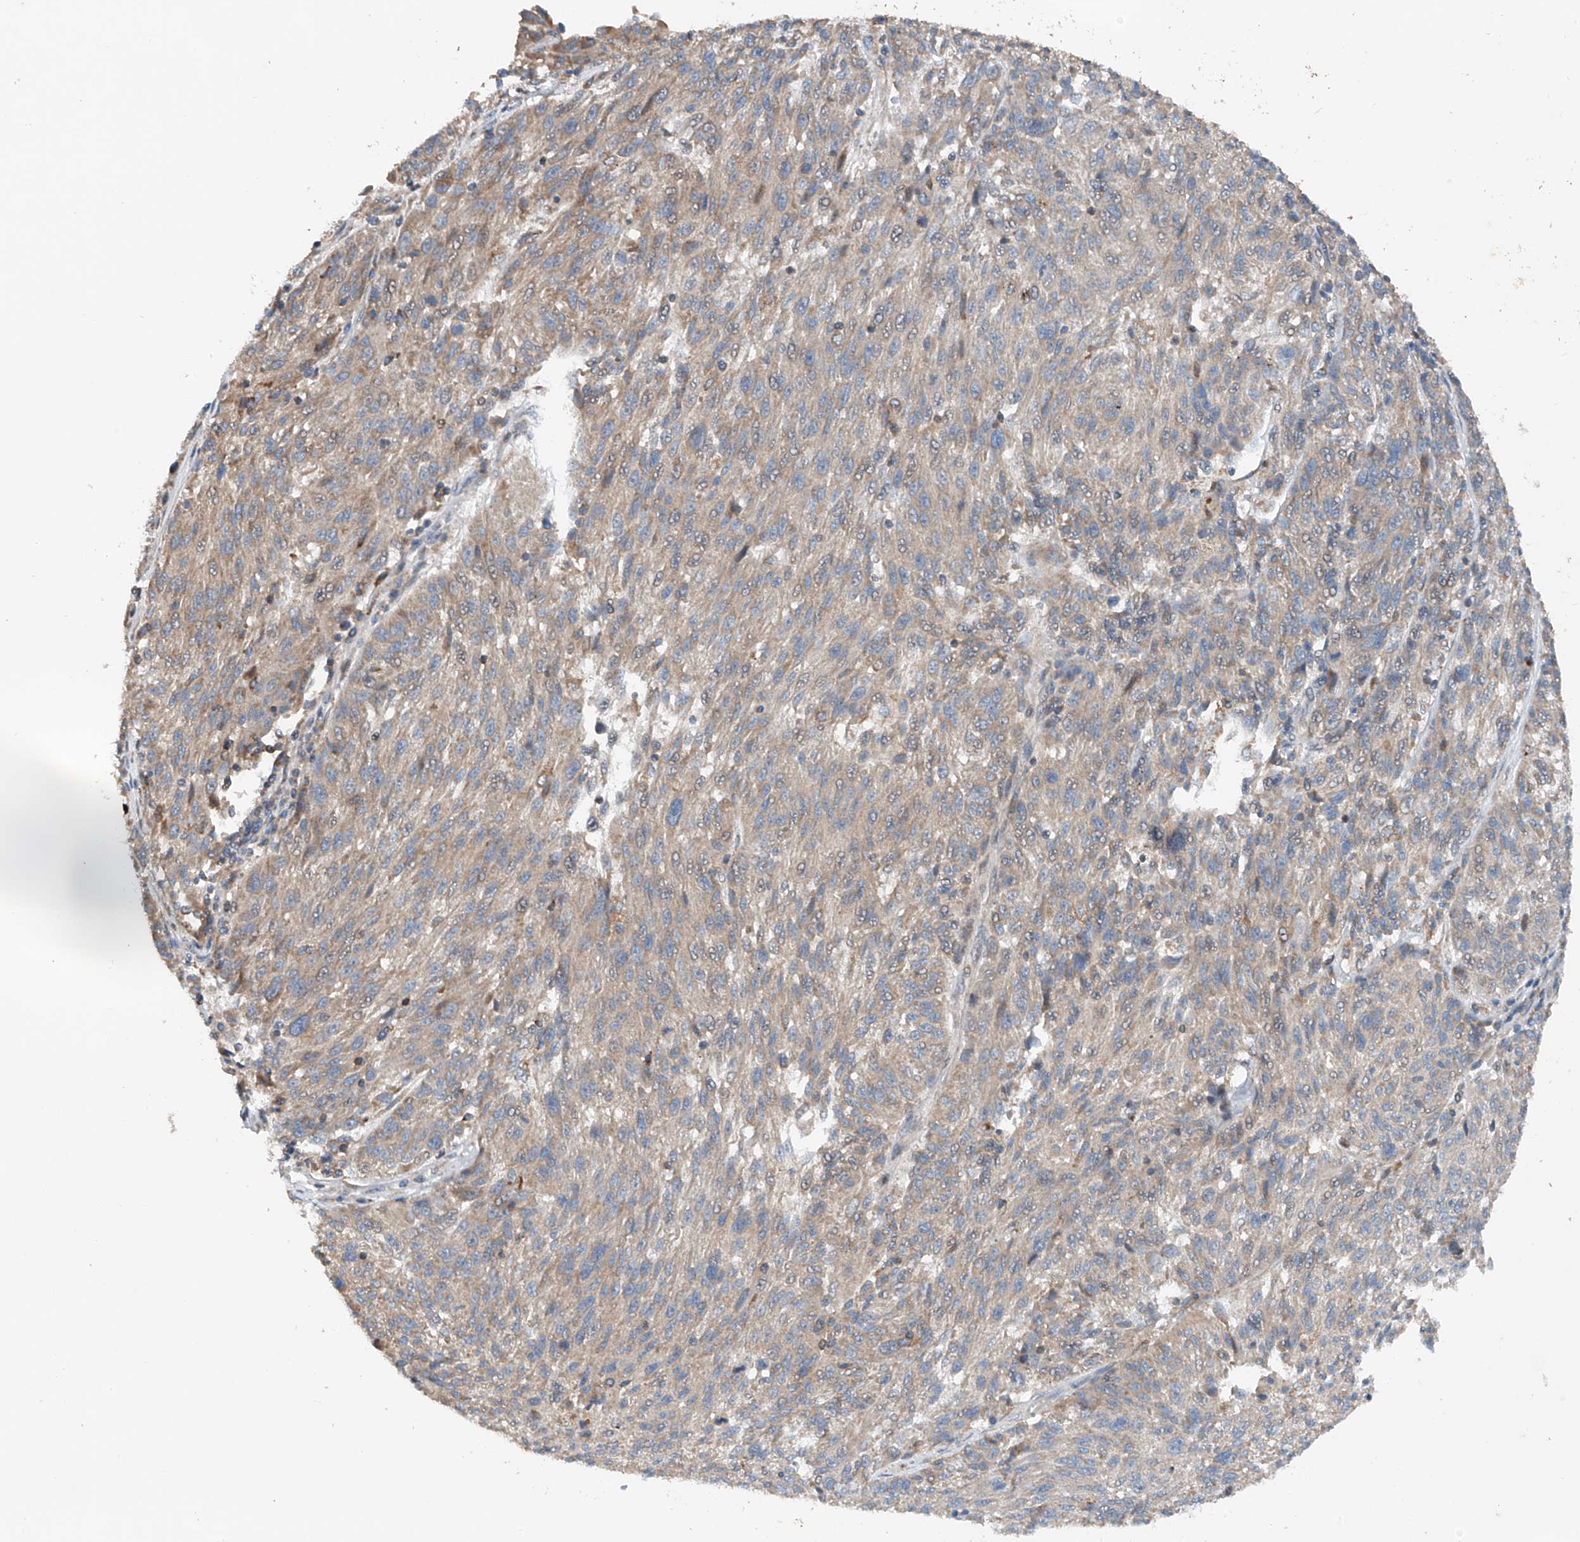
{"staining": {"intensity": "weak", "quantity": "25%-75%", "location": "cytoplasmic/membranous"}, "tissue": "melanoma", "cell_type": "Tumor cells", "image_type": "cancer", "snomed": [{"axis": "morphology", "description": "Malignant melanoma, NOS"}, {"axis": "topography", "description": "Skin"}], "caption": "Protein staining of melanoma tissue exhibits weak cytoplasmic/membranous positivity in about 25%-75% of tumor cells.", "gene": "CEP85L", "patient": {"sex": "male", "age": 53}}